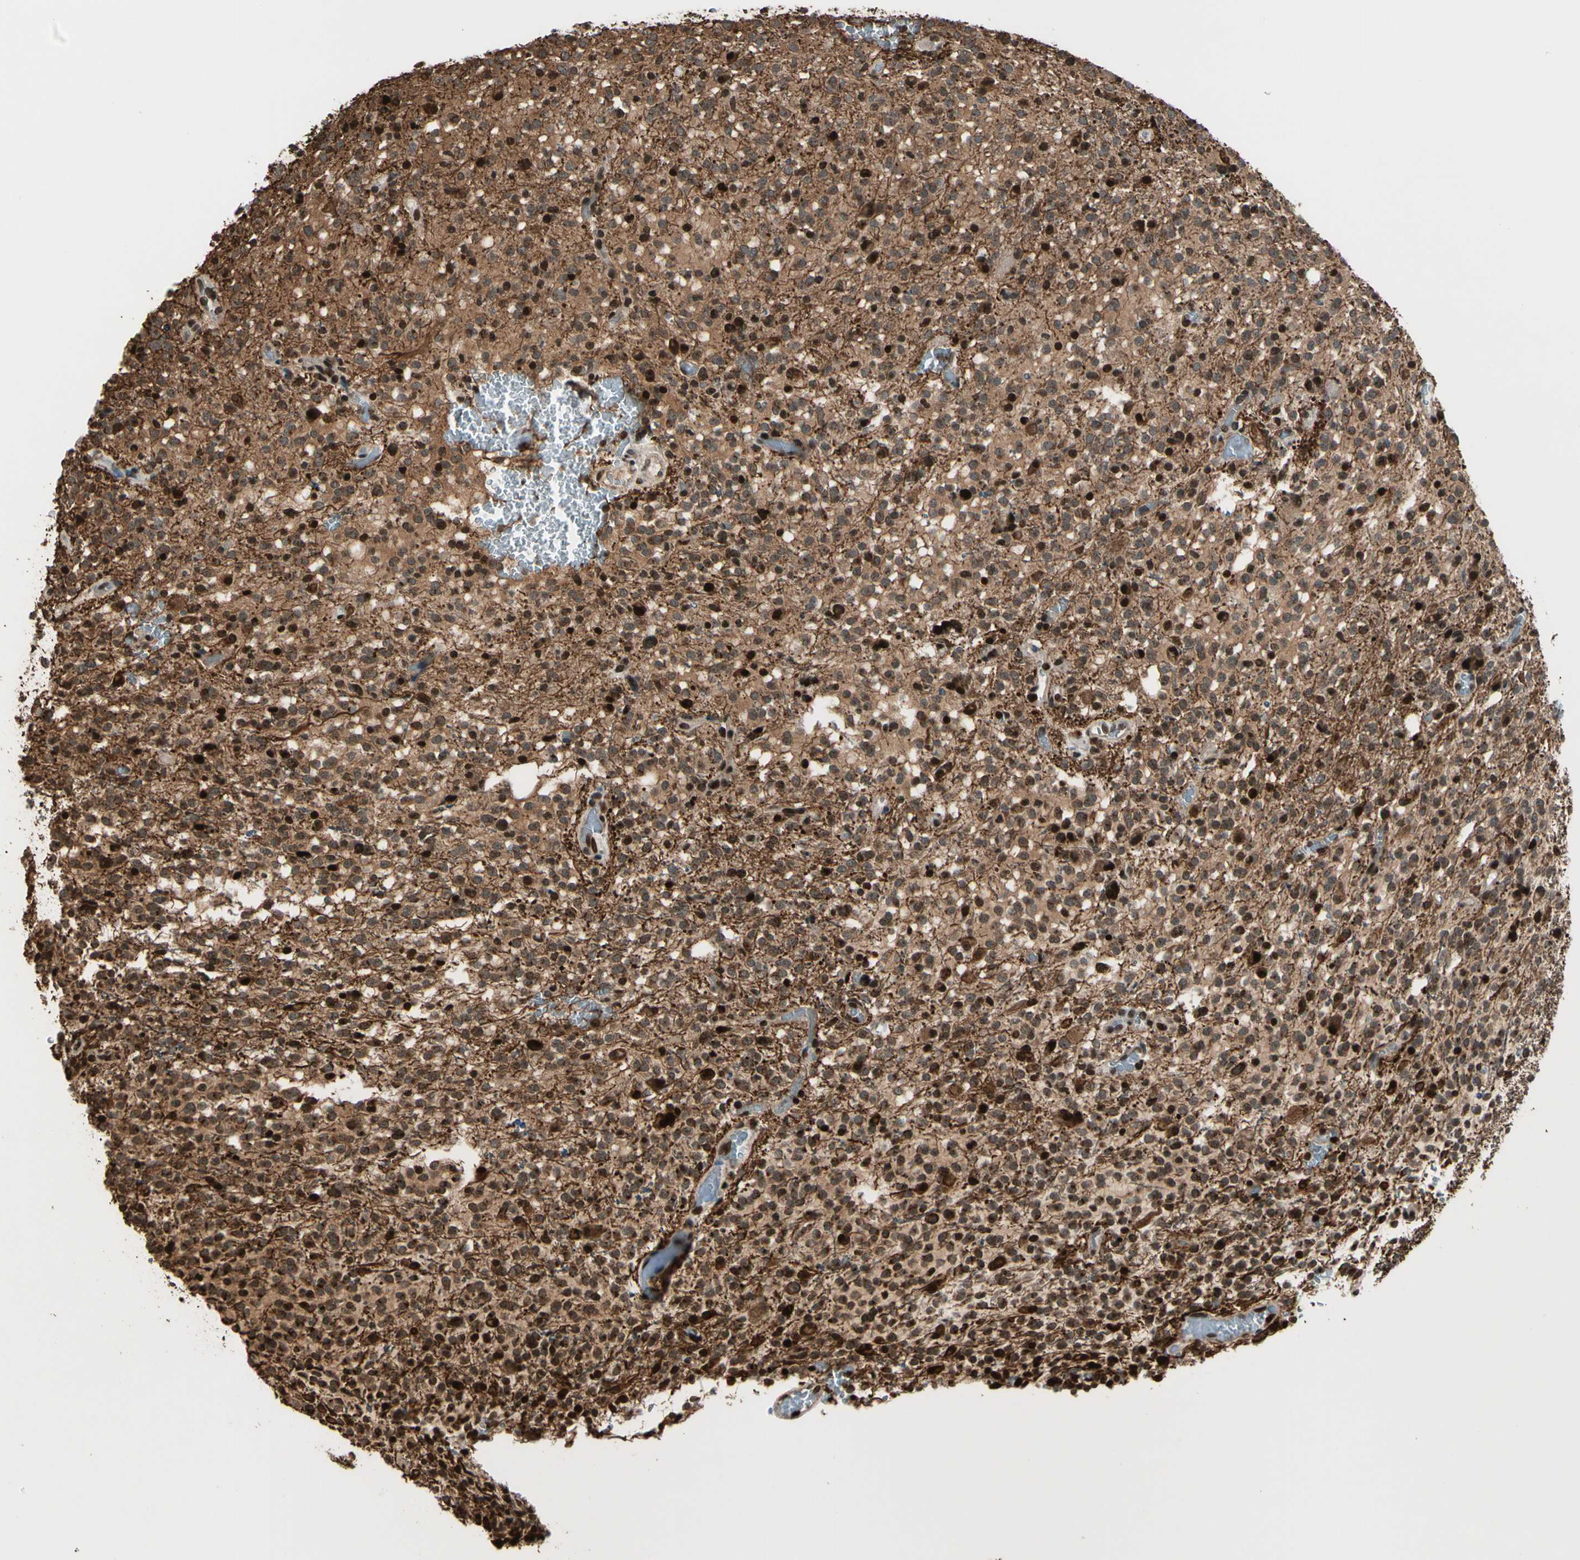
{"staining": {"intensity": "moderate", "quantity": ">75%", "location": "cytoplasmic/membranous,nuclear"}, "tissue": "glioma", "cell_type": "Tumor cells", "image_type": "cancer", "snomed": [{"axis": "morphology", "description": "Glioma, malignant, High grade"}, {"axis": "topography", "description": "Brain"}], "caption": "Protein staining exhibits moderate cytoplasmic/membranous and nuclear staining in about >75% of tumor cells in glioma. (brown staining indicates protein expression, while blue staining denotes nuclei).", "gene": "TSHZ3", "patient": {"sex": "male", "age": 48}}